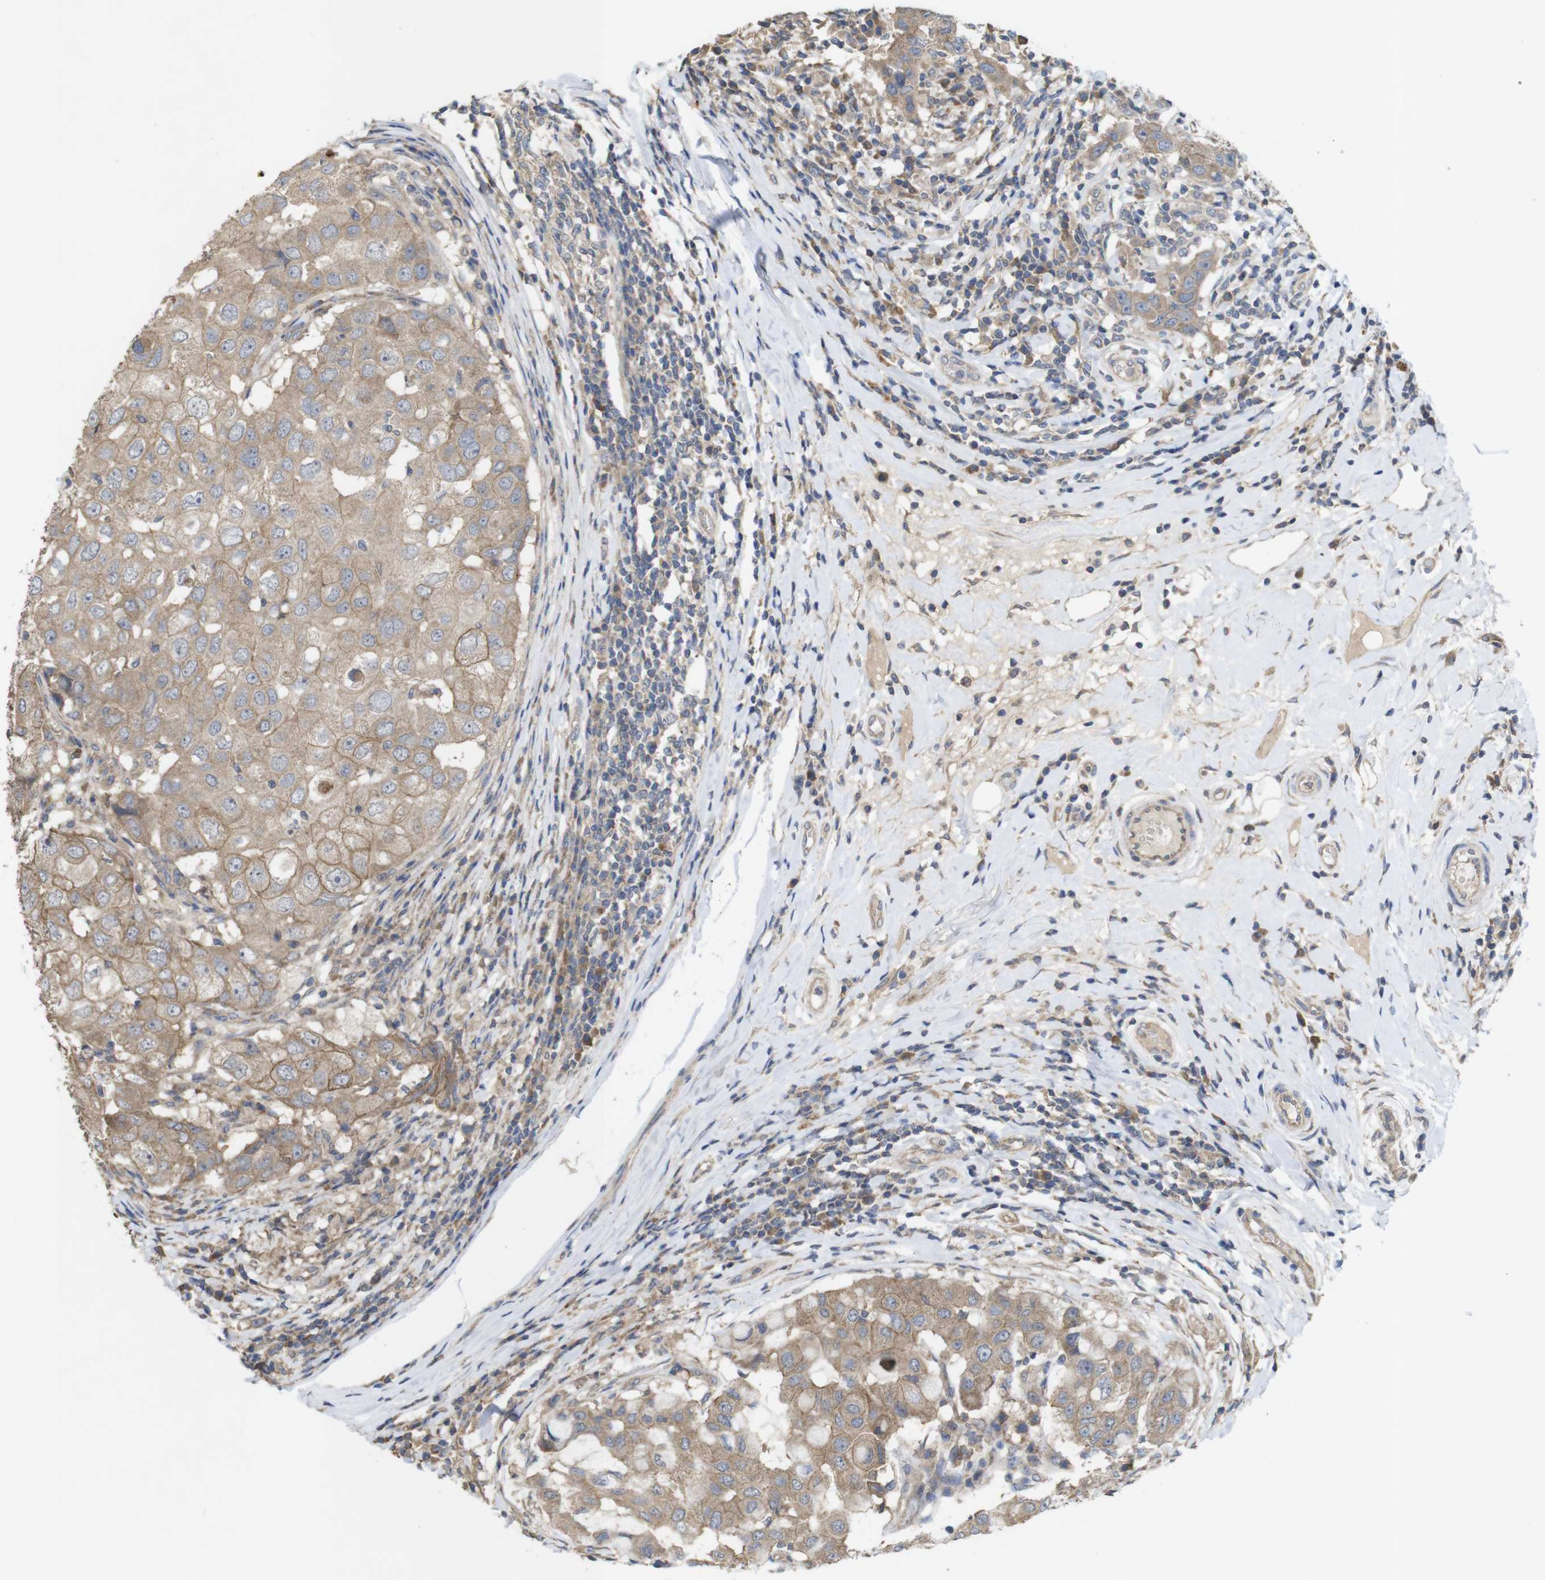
{"staining": {"intensity": "weak", "quantity": ">75%", "location": "cytoplasmic/membranous"}, "tissue": "breast cancer", "cell_type": "Tumor cells", "image_type": "cancer", "snomed": [{"axis": "morphology", "description": "Duct carcinoma"}, {"axis": "topography", "description": "Breast"}], "caption": "Tumor cells display low levels of weak cytoplasmic/membranous positivity in about >75% of cells in human invasive ductal carcinoma (breast).", "gene": "KCNS3", "patient": {"sex": "female", "age": 27}}